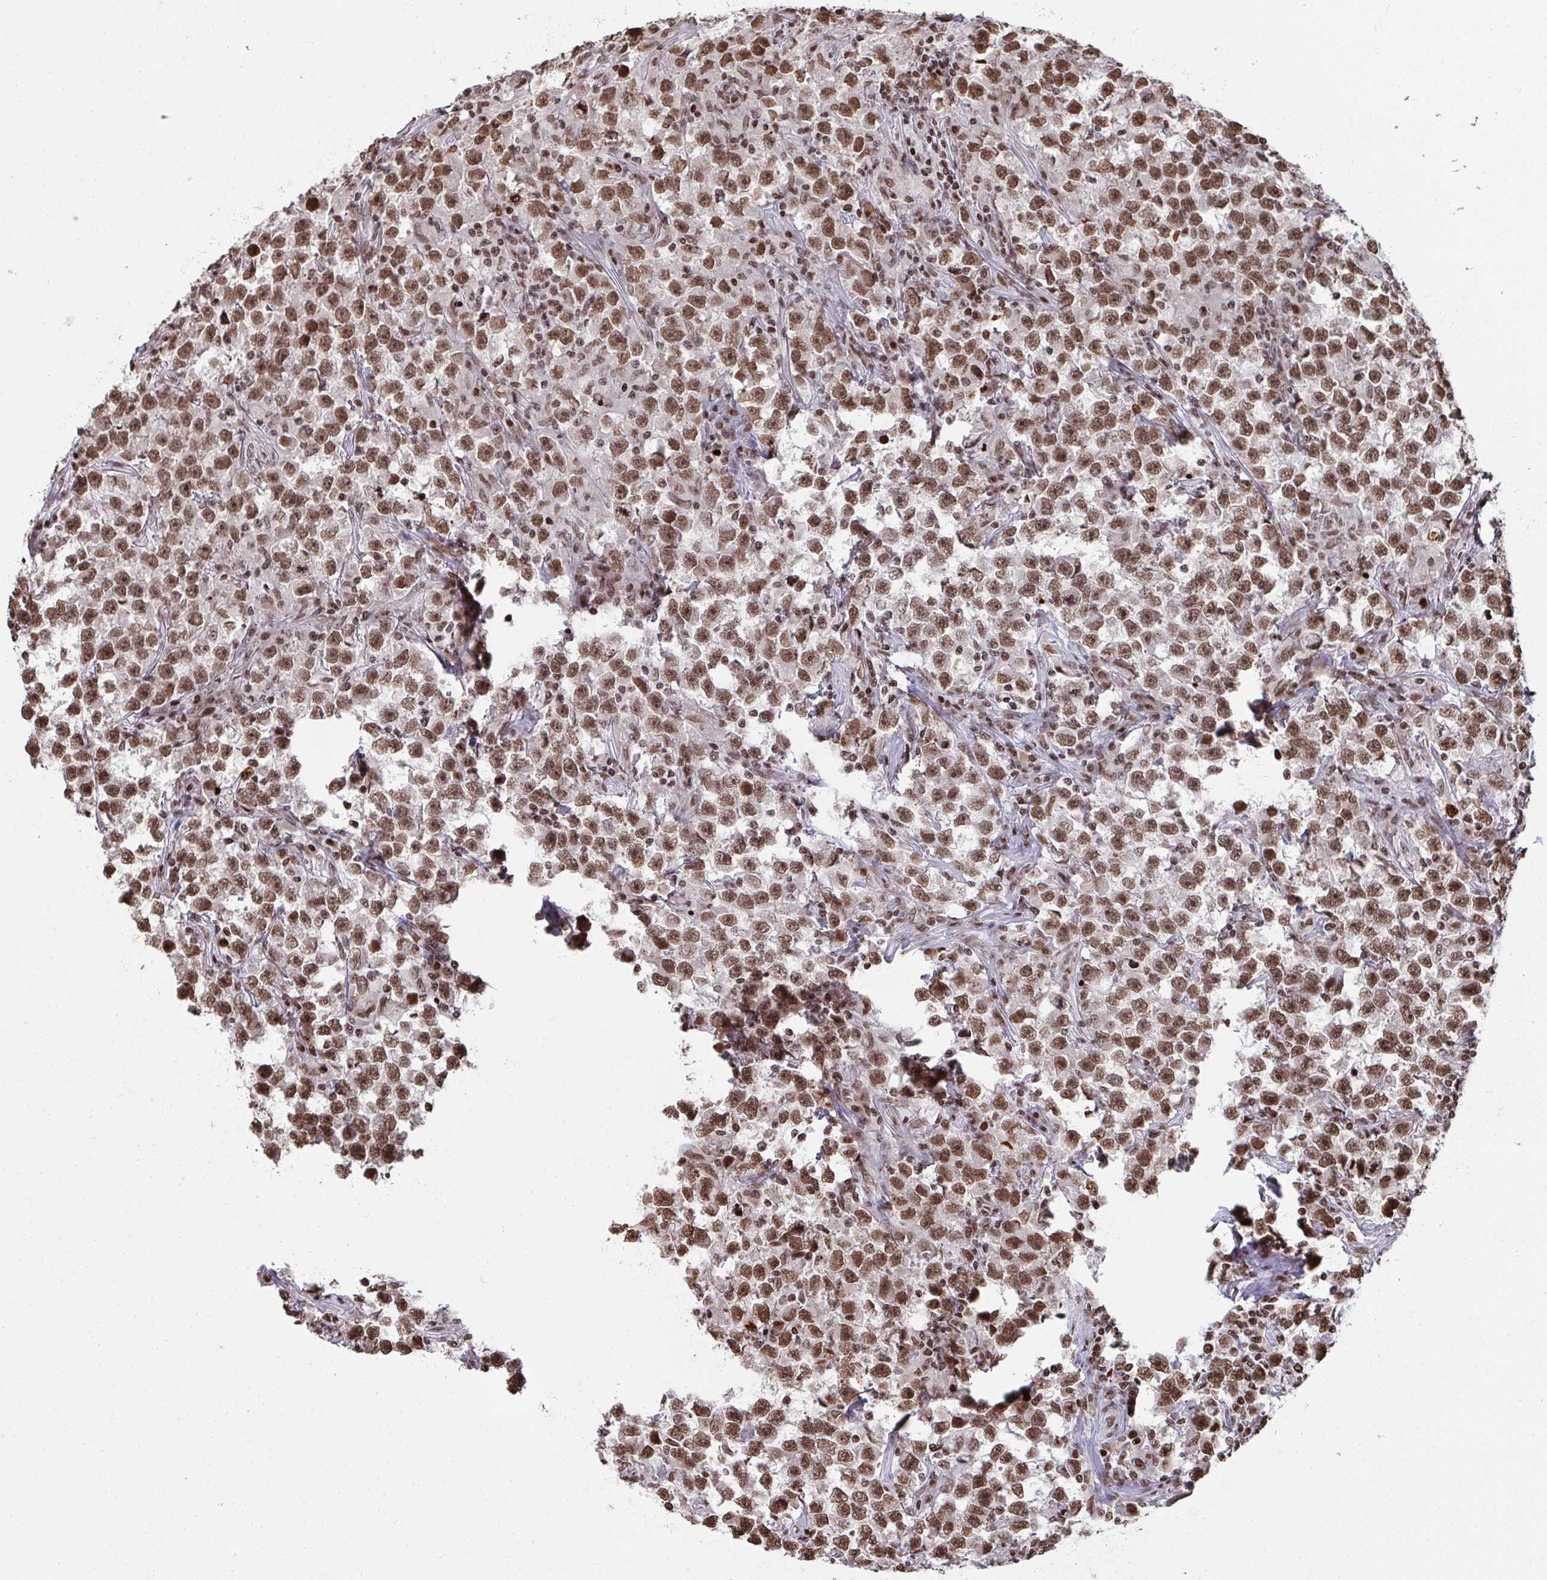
{"staining": {"intensity": "moderate", "quantity": ">75%", "location": "nuclear"}, "tissue": "testis cancer", "cell_type": "Tumor cells", "image_type": "cancer", "snomed": [{"axis": "morphology", "description": "Seminoma, NOS"}, {"axis": "topography", "description": "Testis"}], "caption": "Protein staining exhibits moderate nuclear staining in about >75% of tumor cells in testis cancer (seminoma).", "gene": "NIP7", "patient": {"sex": "male", "age": 33}}